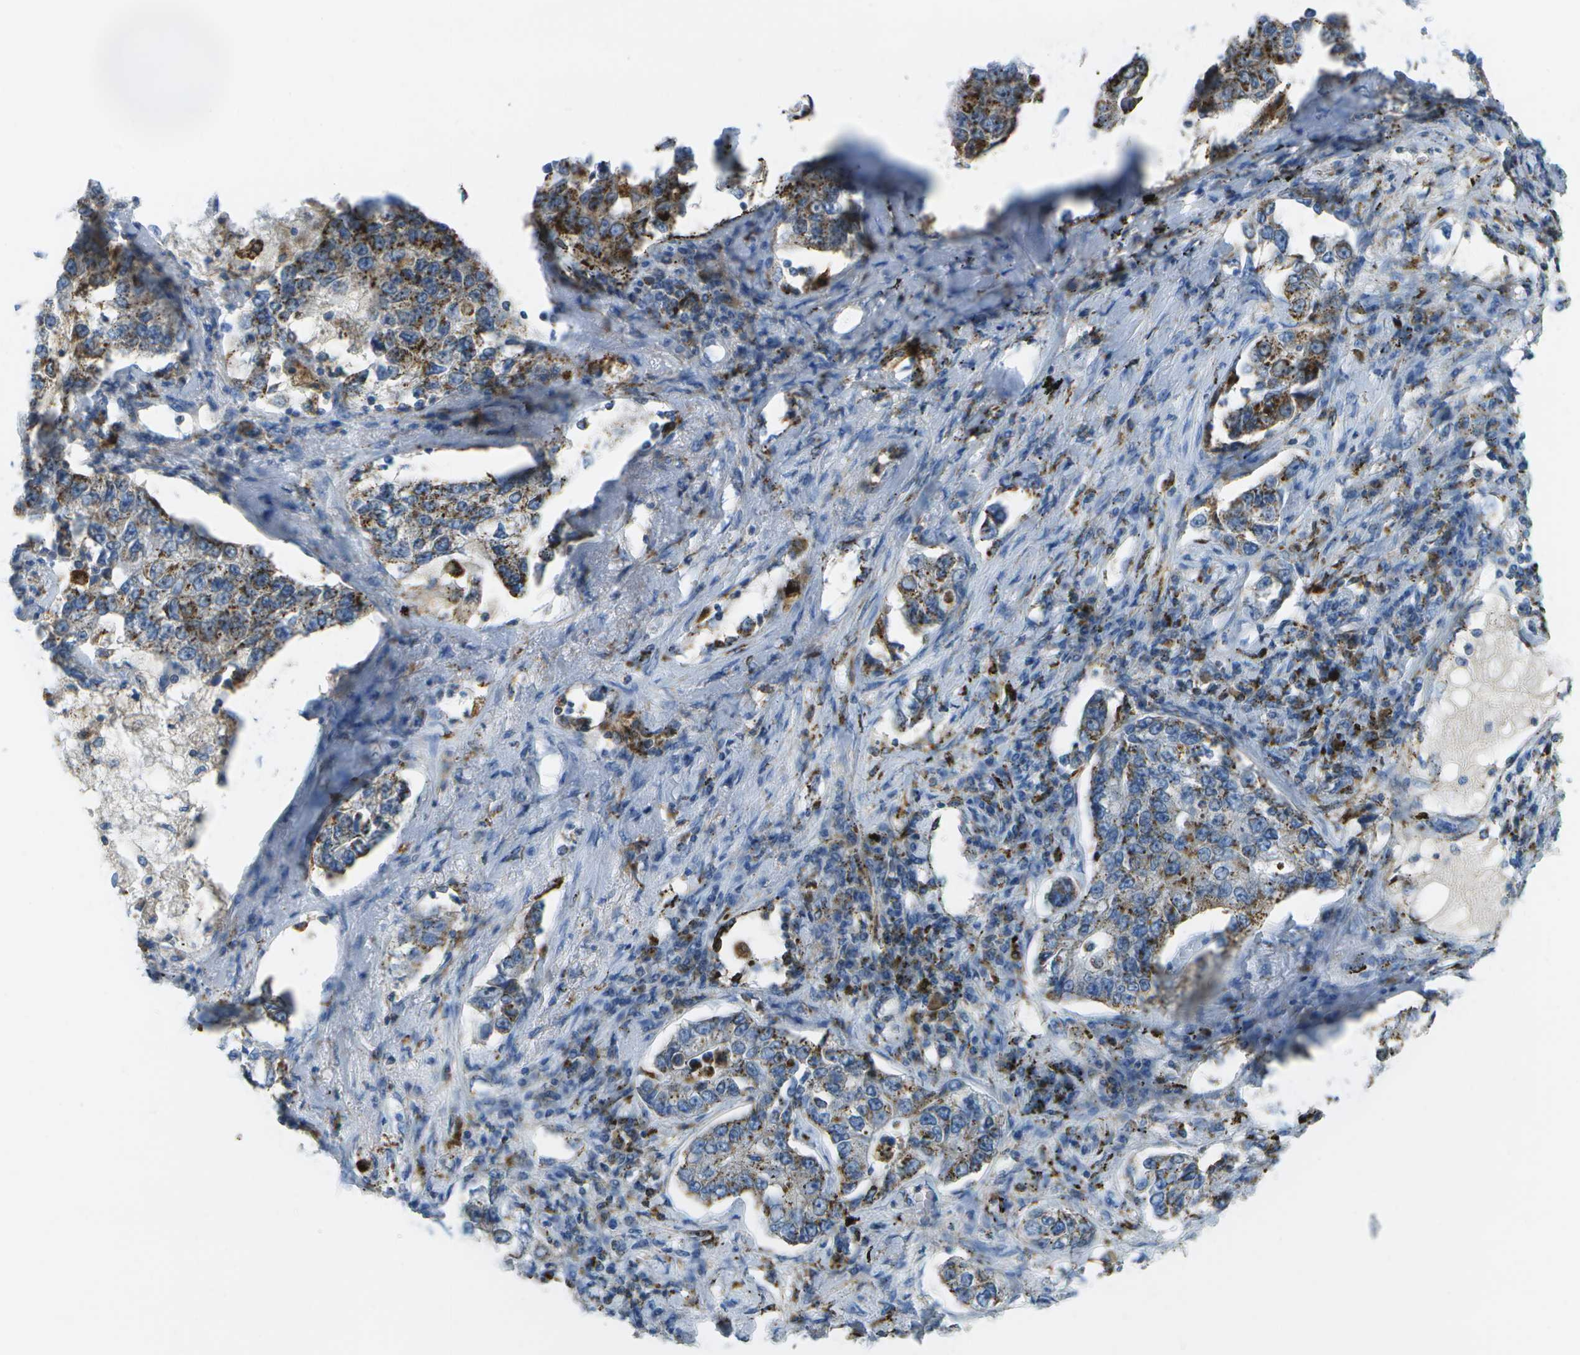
{"staining": {"intensity": "moderate", "quantity": "25%-75%", "location": "cytoplasmic/membranous"}, "tissue": "lung cancer", "cell_type": "Tumor cells", "image_type": "cancer", "snomed": [{"axis": "morphology", "description": "Adenocarcinoma, NOS"}, {"axis": "topography", "description": "Lung"}], "caption": "Approximately 25%-75% of tumor cells in lung cancer (adenocarcinoma) demonstrate moderate cytoplasmic/membranous protein expression as visualized by brown immunohistochemical staining.", "gene": "PRCP", "patient": {"sex": "male", "age": 49}}